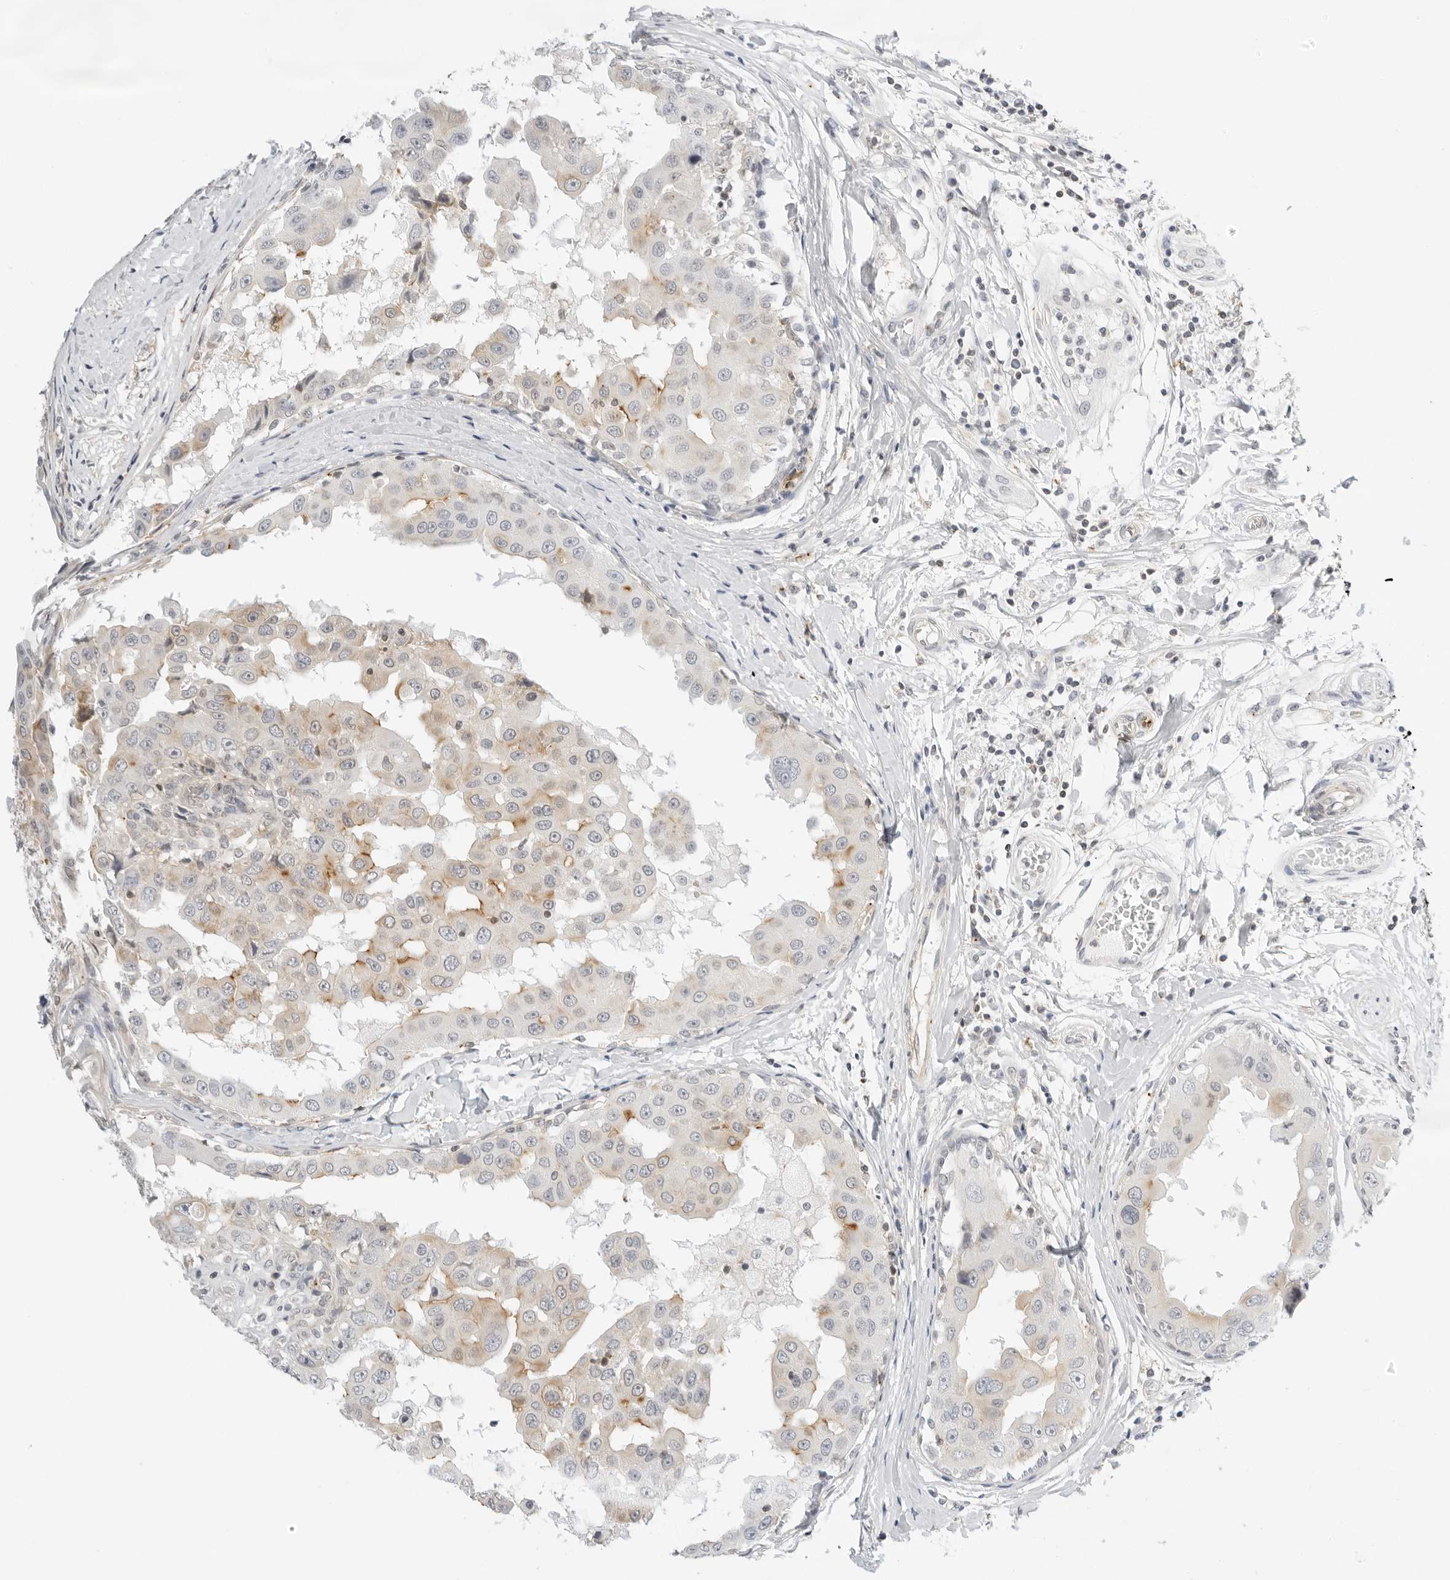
{"staining": {"intensity": "weak", "quantity": "<25%", "location": "cytoplasmic/membranous"}, "tissue": "breast cancer", "cell_type": "Tumor cells", "image_type": "cancer", "snomed": [{"axis": "morphology", "description": "Duct carcinoma"}, {"axis": "topography", "description": "Breast"}], "caption": "Tumor cells show no significant staining in invasive ductal carcinoma (breast).", "gene": "OSCP1", "patient": {"sex": "female", "age": 27}}